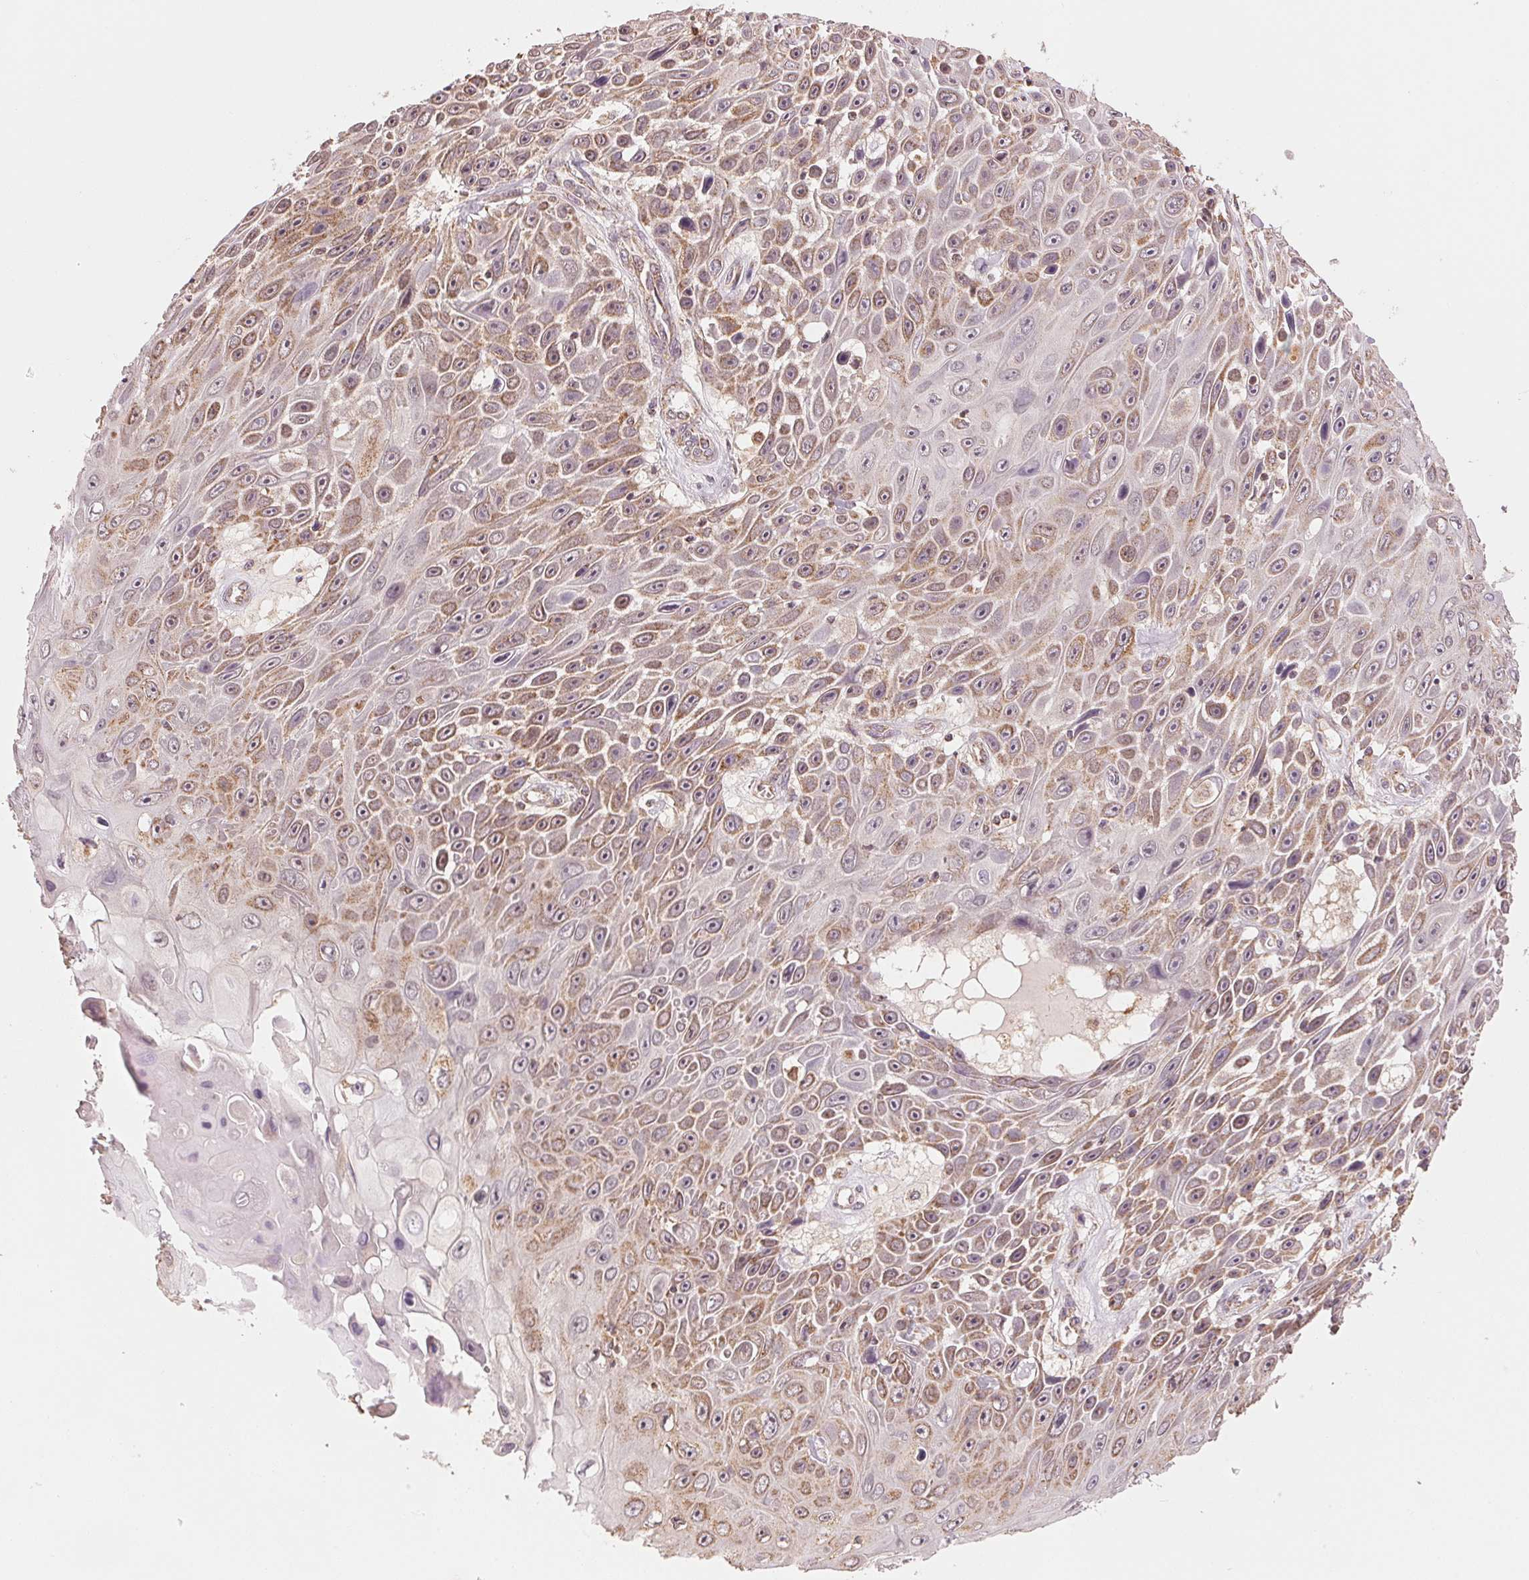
{"staining": {"intensity": "moderate", "quantity": "25%-75%", "location": "cytoplasmic/membranous,nuclear"}, "tissue": "skin cancer", "cell_type": "Tumor cells", "image_type": "cancer", "snomed": [{"axis": "morphology", "description": "Squamous cell carcinoma, NOS"}, {"axis": "topography", "description": "Skin"}], "caption": "About 25%-75% of tumor cells in skin cancer (squamous cell carcinoma) exhibit moderate cytoplasmic/membranous and nuclear protein staining as visualized by brown immunohistochemical staining.", "gene": "ARHGAP6", "patient": {"sex": "male", "age": 82}}